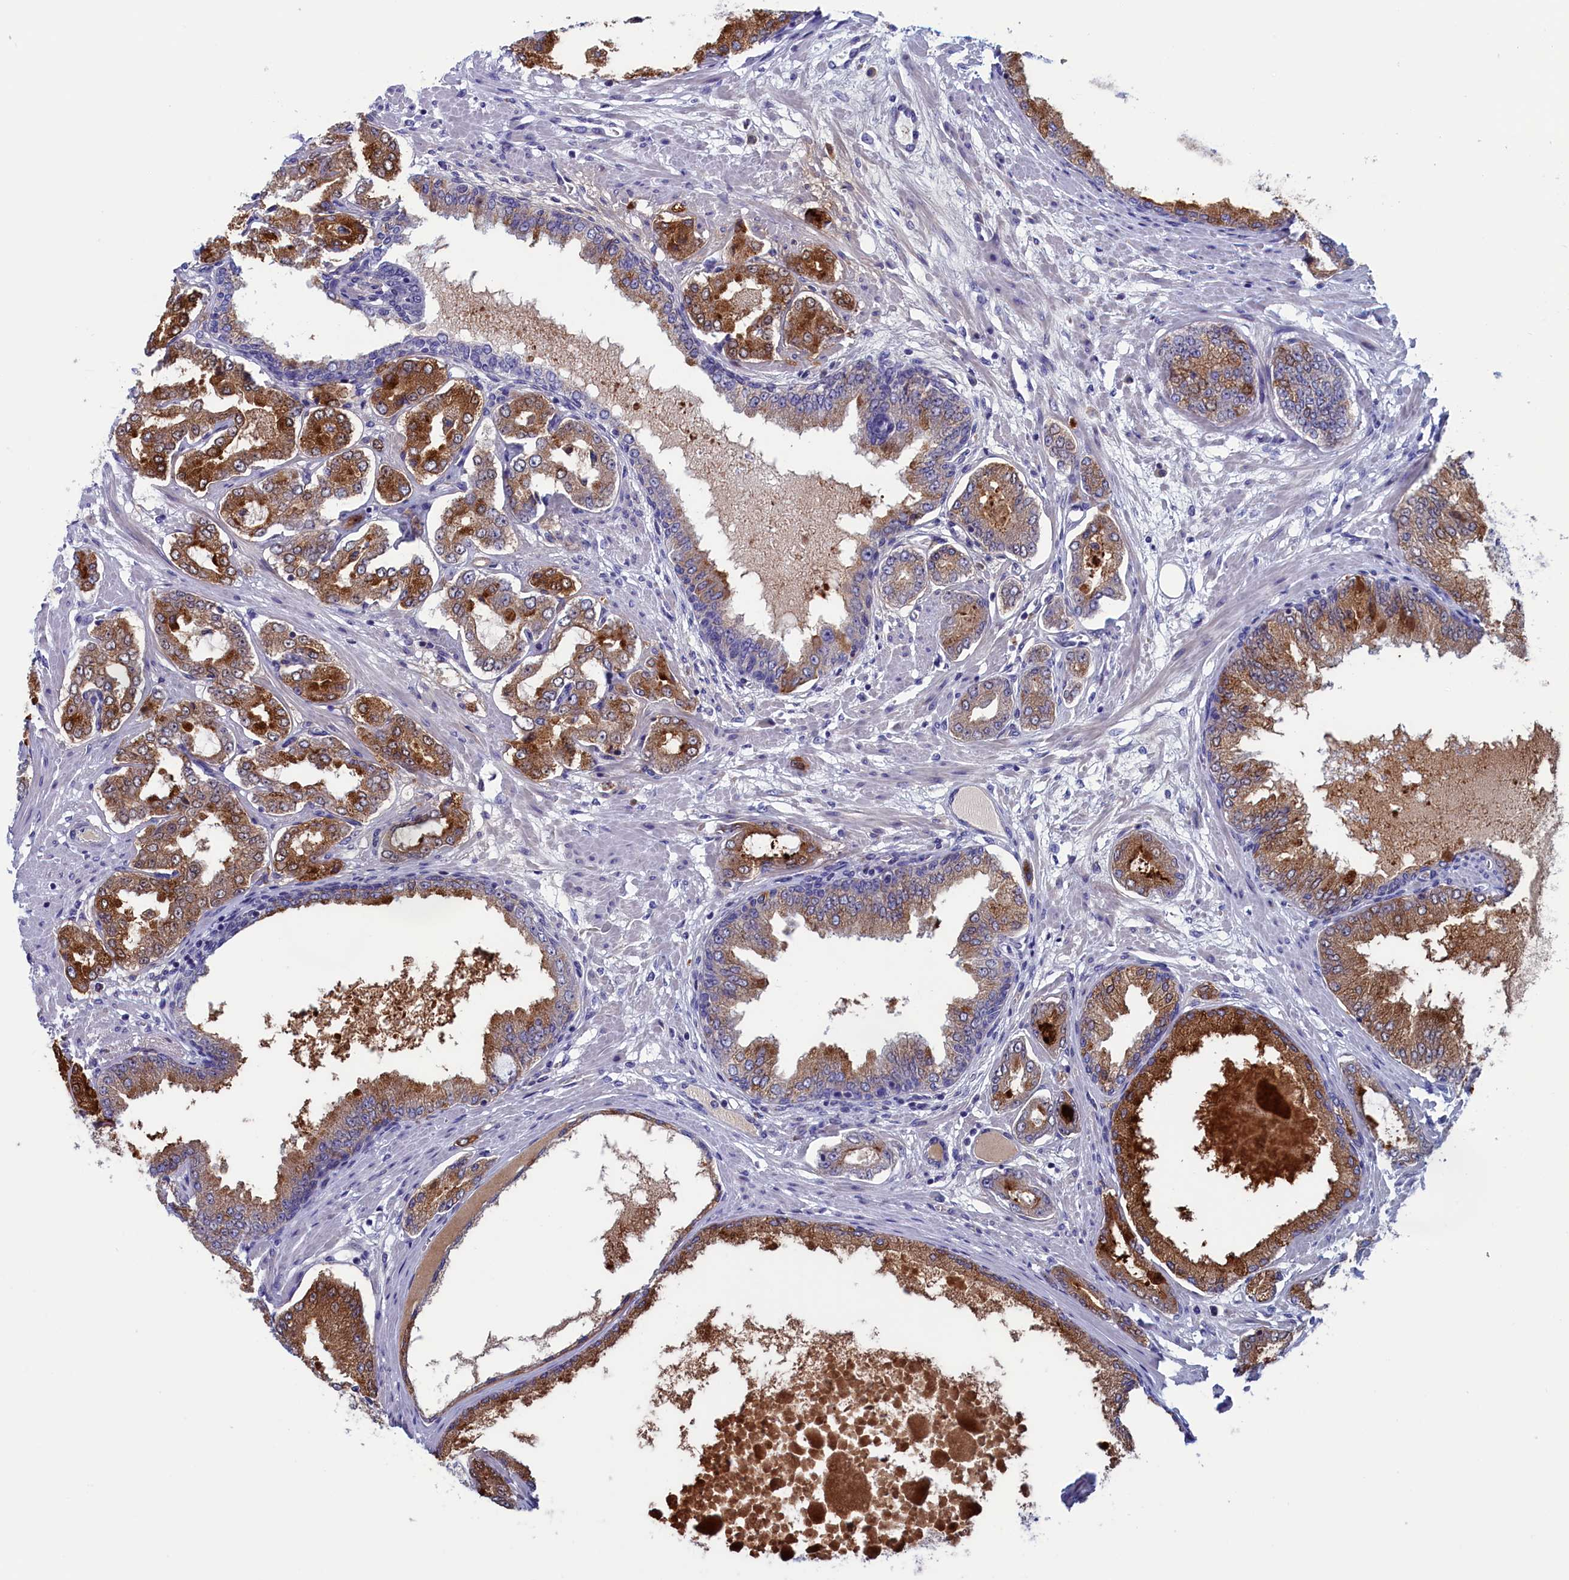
{"staining": {"intensity": "strong", "quantity": ">75%", "location": "cytoplasmic/membranous"}, "tissue": "prostate cancer", "cell_type": "Tumor cells", "image_type": "cancer", "snomed": [{"axis": "morphology", "description": "Adenocarcinoma, Low grade"}, {"axis": "topography", "description": "Prostate"}], "caption": "Immunohistochemistry (IHC) micrograph of neoplastic tissue: adenocarcinoma (low-grade) (prostate) stained using immunohistochemistry exhibits high levels of strong protein expression localized specifically in the cytoplasmic/membranous of tumor cells, appearing as a cytoplasmic/membranous brown color.", "gene": "NIBAN3", "patient": {"sex": "male", "age": 63}}